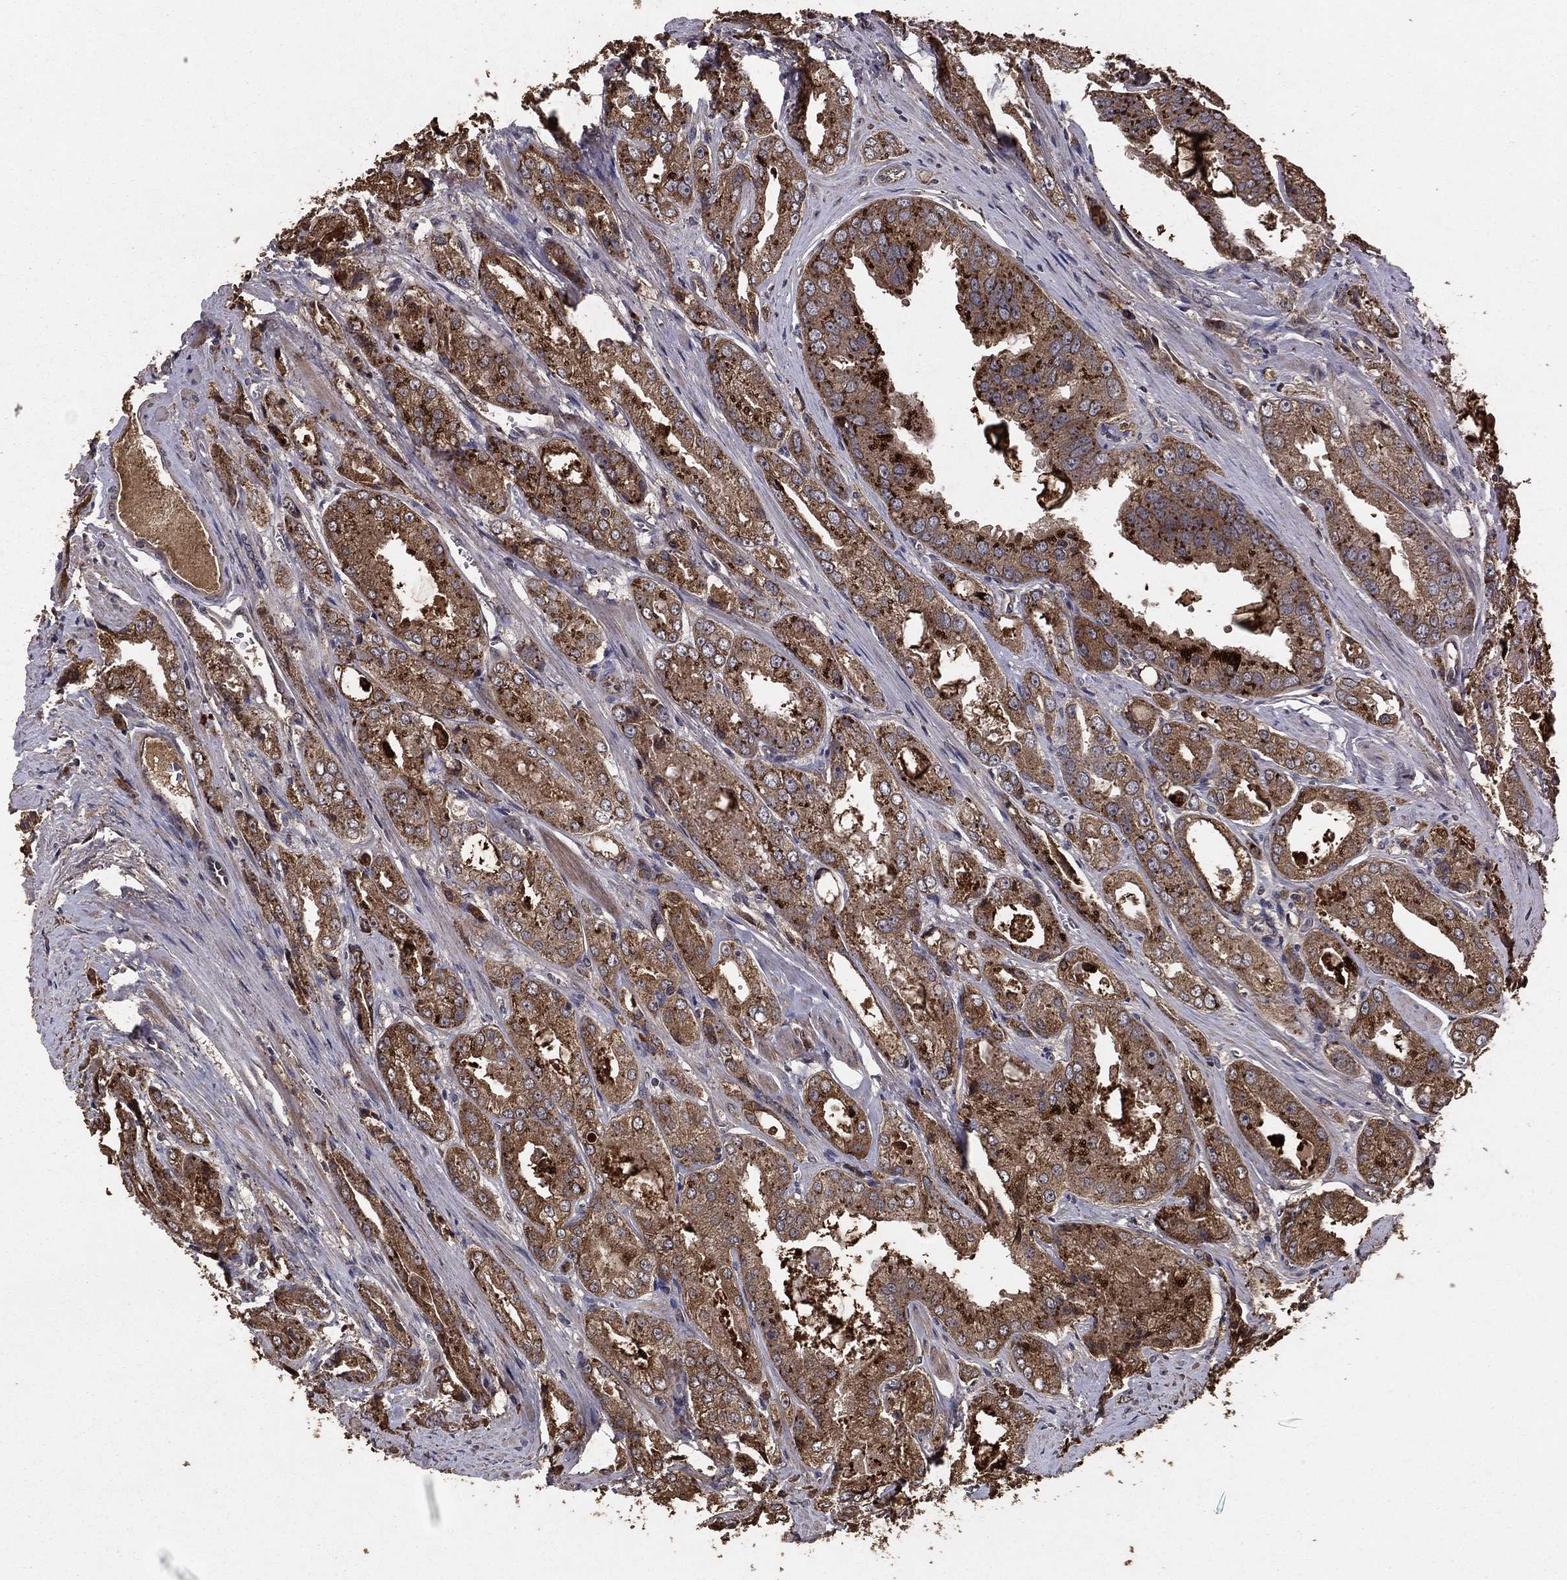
{"staining": {"intensity": "strong", "quantity": ">75%", "location": "cytoplasmic/membranous"}, "tissue": "prostate cancer", "cell_type": "Tumor cells", "image_type": "cancer", "snomed": [{"axis": "morphology", "description": "Adenocarcinoma, NOS"}, {"axis": "morphology", "description": "Adenocarcinoma, High grade"}, {"axis": "topography", "description": "Prostate"}], "caption": "Human prostate cancer (adenocarcinoma) stained with a protein marker shows strong staining in tumor cells.", "gene": "DHRS1", "patient": {"sex": "male", "age": 70}}